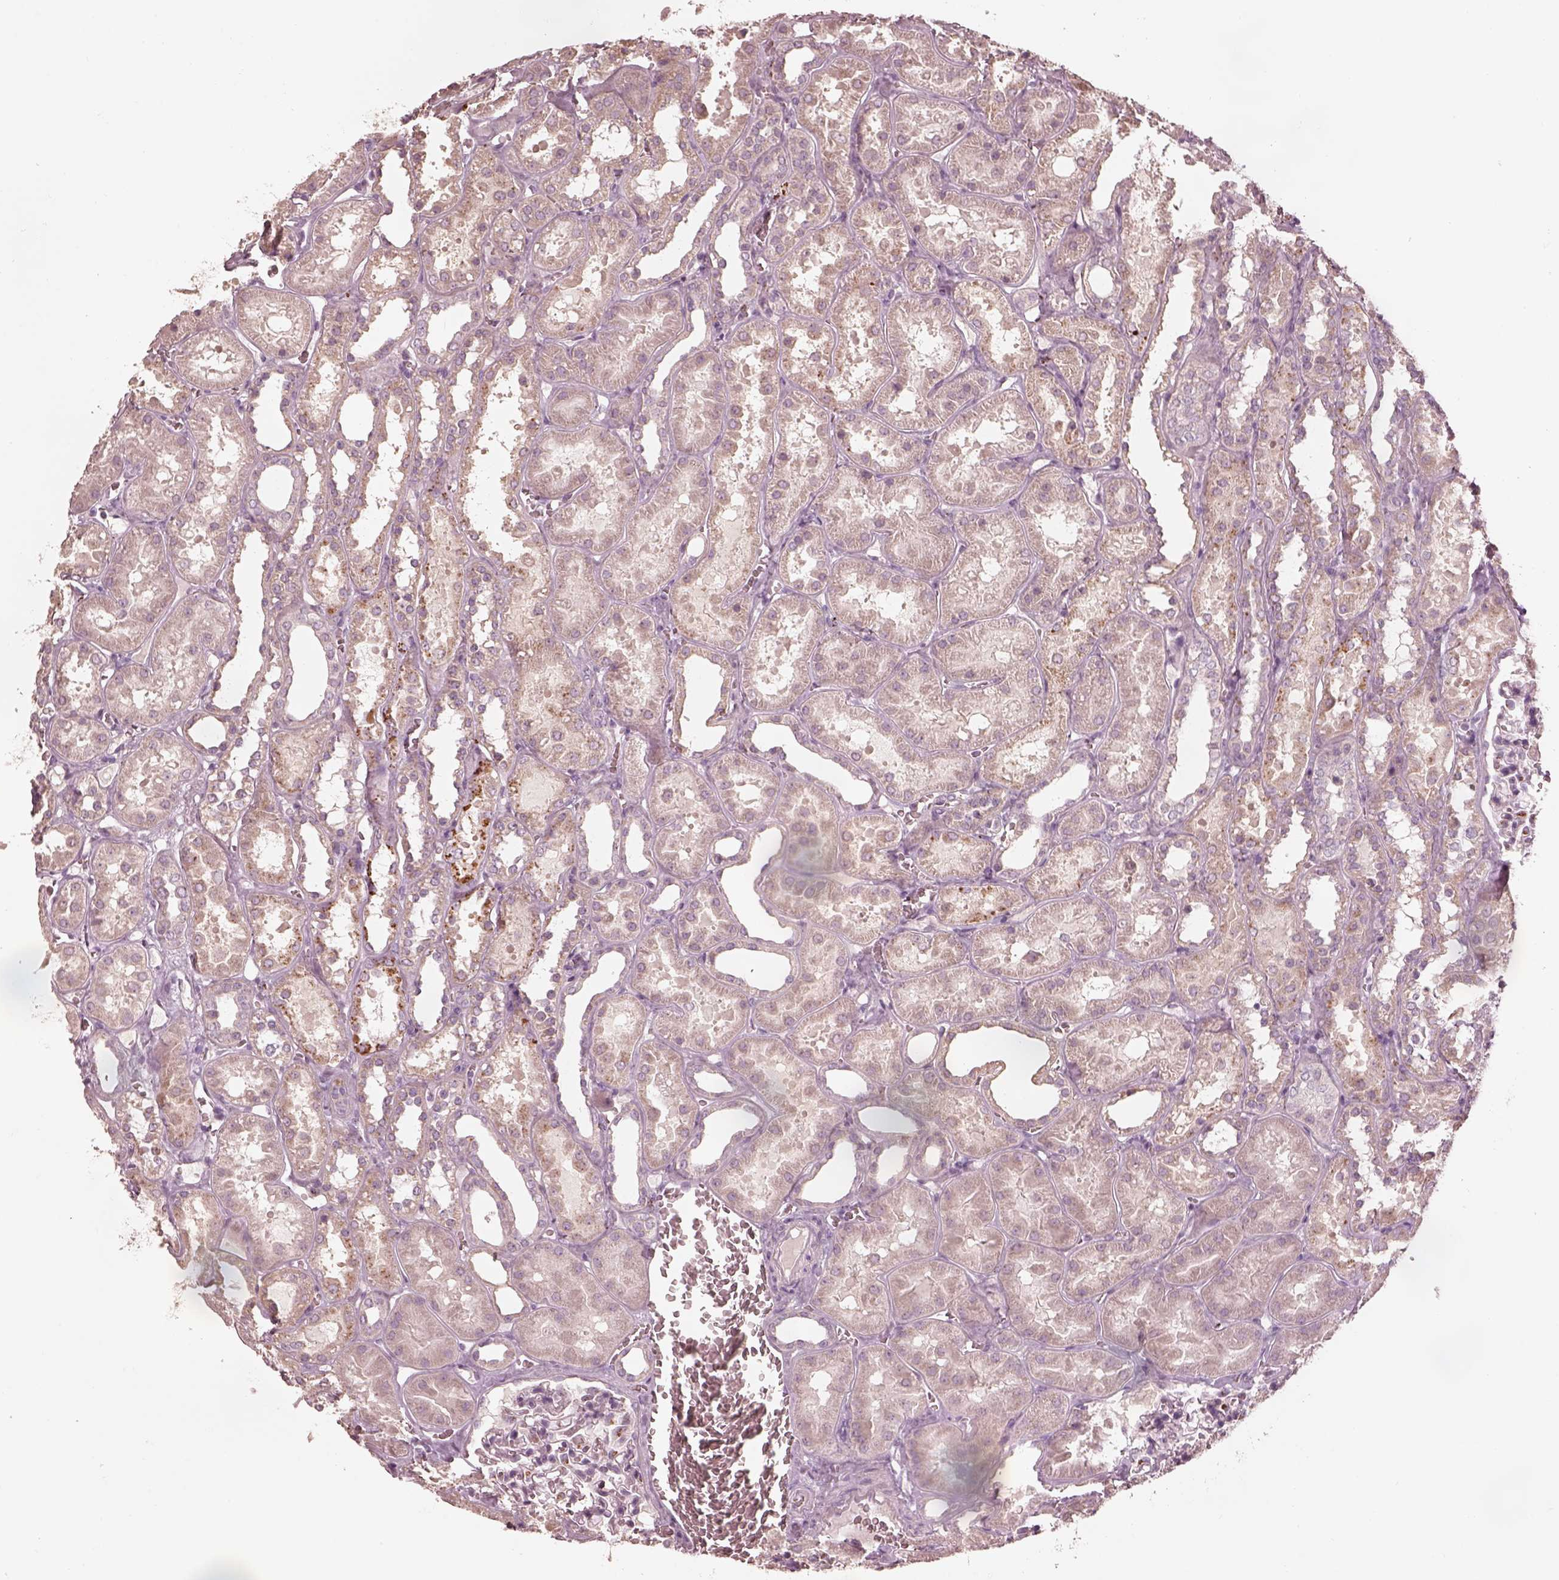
{"staining": {"intensity": "weak", "quantity": "<25%", "location": "cytoplasmic/membranous"}, "tissue": "kidney", "cell_type": "Cells in glomeruli", "image_type": "normal", "snomed": [{"axis": "morphology", "description": "Normal tissue, NOS"}, {"axis": "topography", "description": "Kidney"}], "caption": "An image of human kidney is negative for staining in cells in glomeruli. The staining was performed using DAB to visualize the protein expression in brown, while the nuclei were stained in blue with hematoxylin (Magnification: 20x).", "gene": "ANKLE1", "patient": {"sex": "female", "age": 41}}